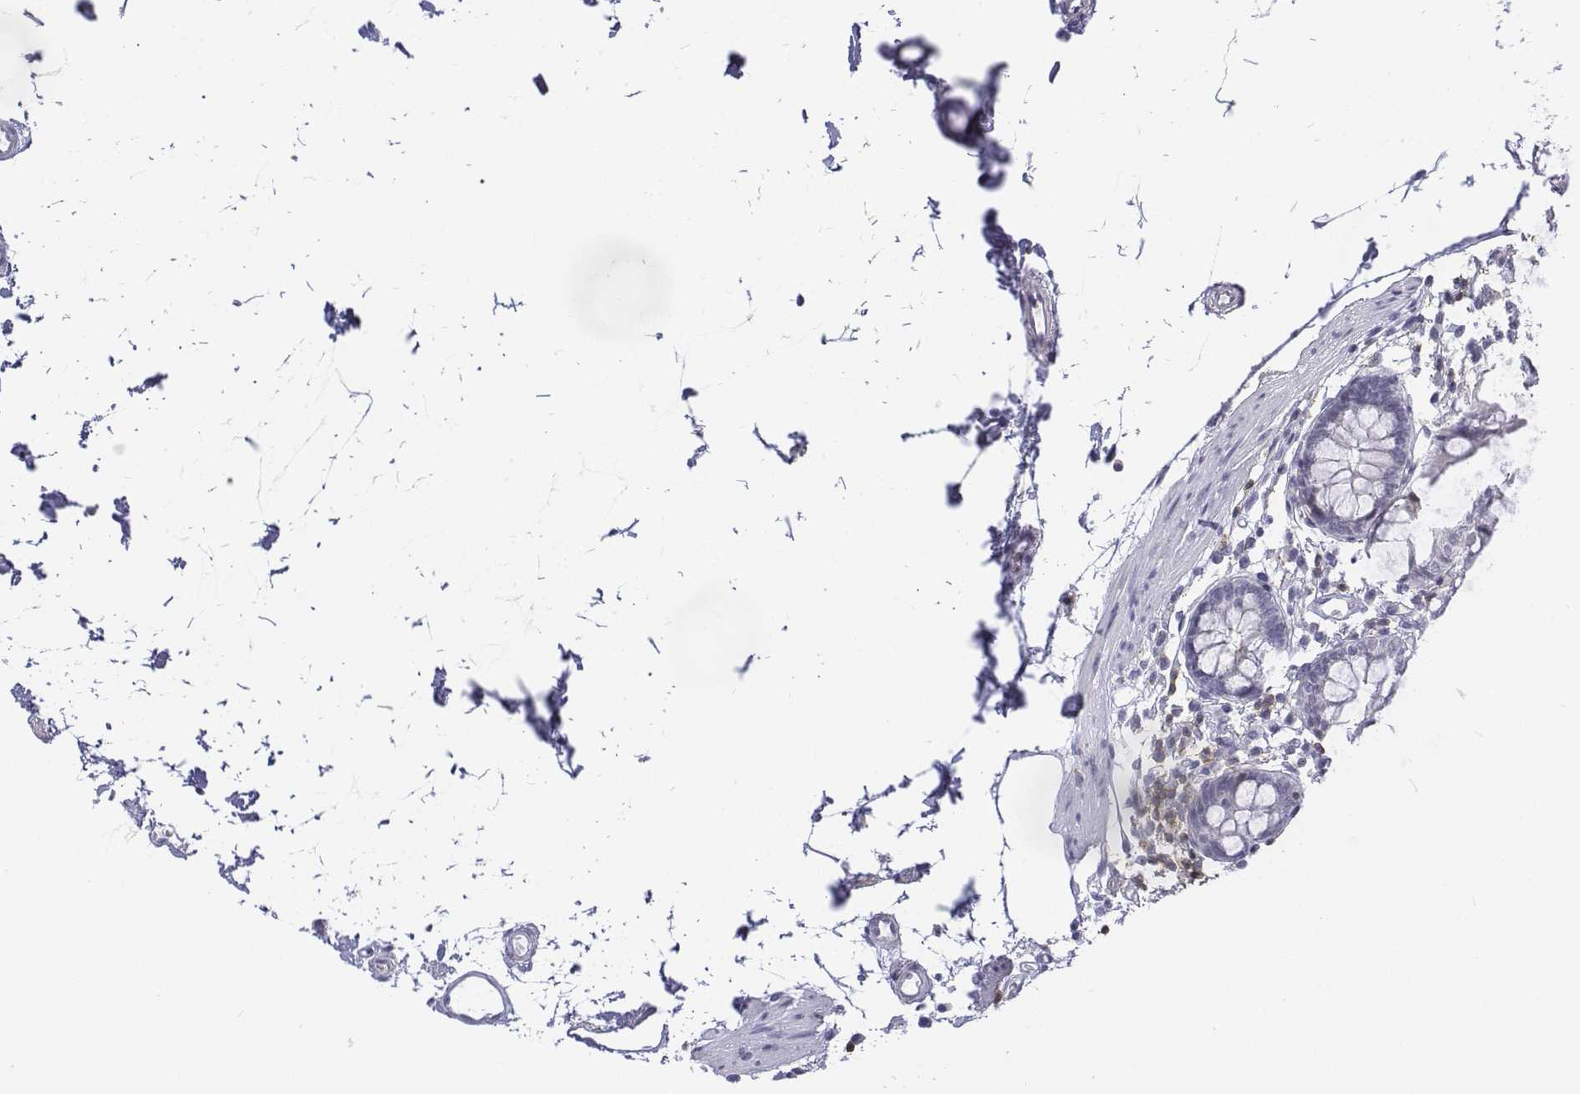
{"staining": {"intensity": "negative", "quantity": "none", "location": "none"}, "tissue": "colon", "cell_type": "Endothelial cells", "image_type": "normal", "snomed": [{"axis": "morphology", "description": "Normal tissue, NOS"}, {"axis": "topography", "description": "Colon"}], "caption": "An immunohistochemistry (IHC) micrograph of normal colon is shown. There is no staining in endothelial cells of colon. Brightfield microscopy of immunohistochemistry (IHC) stained with DAB (brown) and hematoxylin (blue), captured at high magnification.", "gene": "CD3E", "patient": {"sex": "female", "age": 84}}